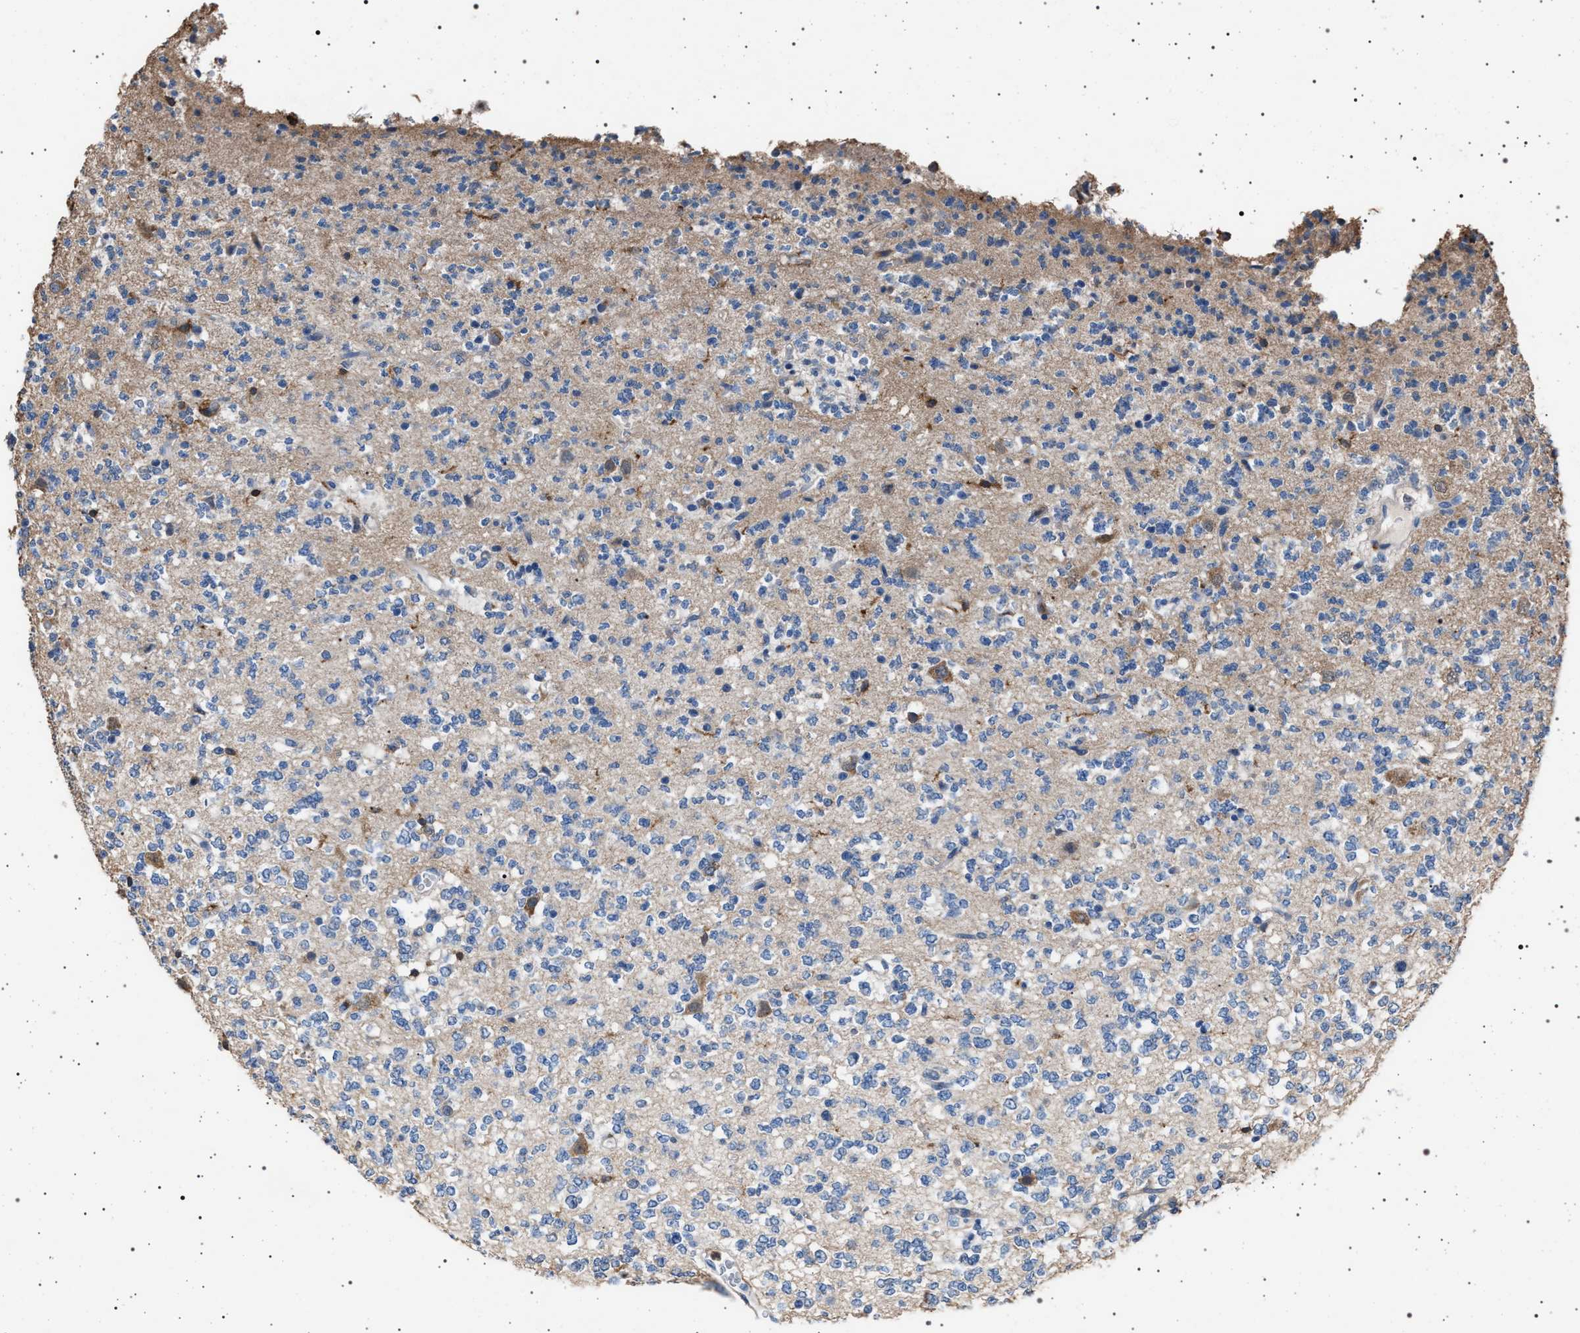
{"staining": {"intensity": "negative", "quantity": "none", "location": "none"}, "tissue": "glioma", "cell_type": "Tumor cells", "image_type": "cancer", "snomed": [{"axis": "morphology", "description": "Glioma, malignant, Low grade"}, {"axis": "topography", "description": "Brain"}], "caption": "Tumor cells are negative for protein expression in human glioma.", "gene": "SMAP2", "patient": {"sex": "male", "age": 38}}